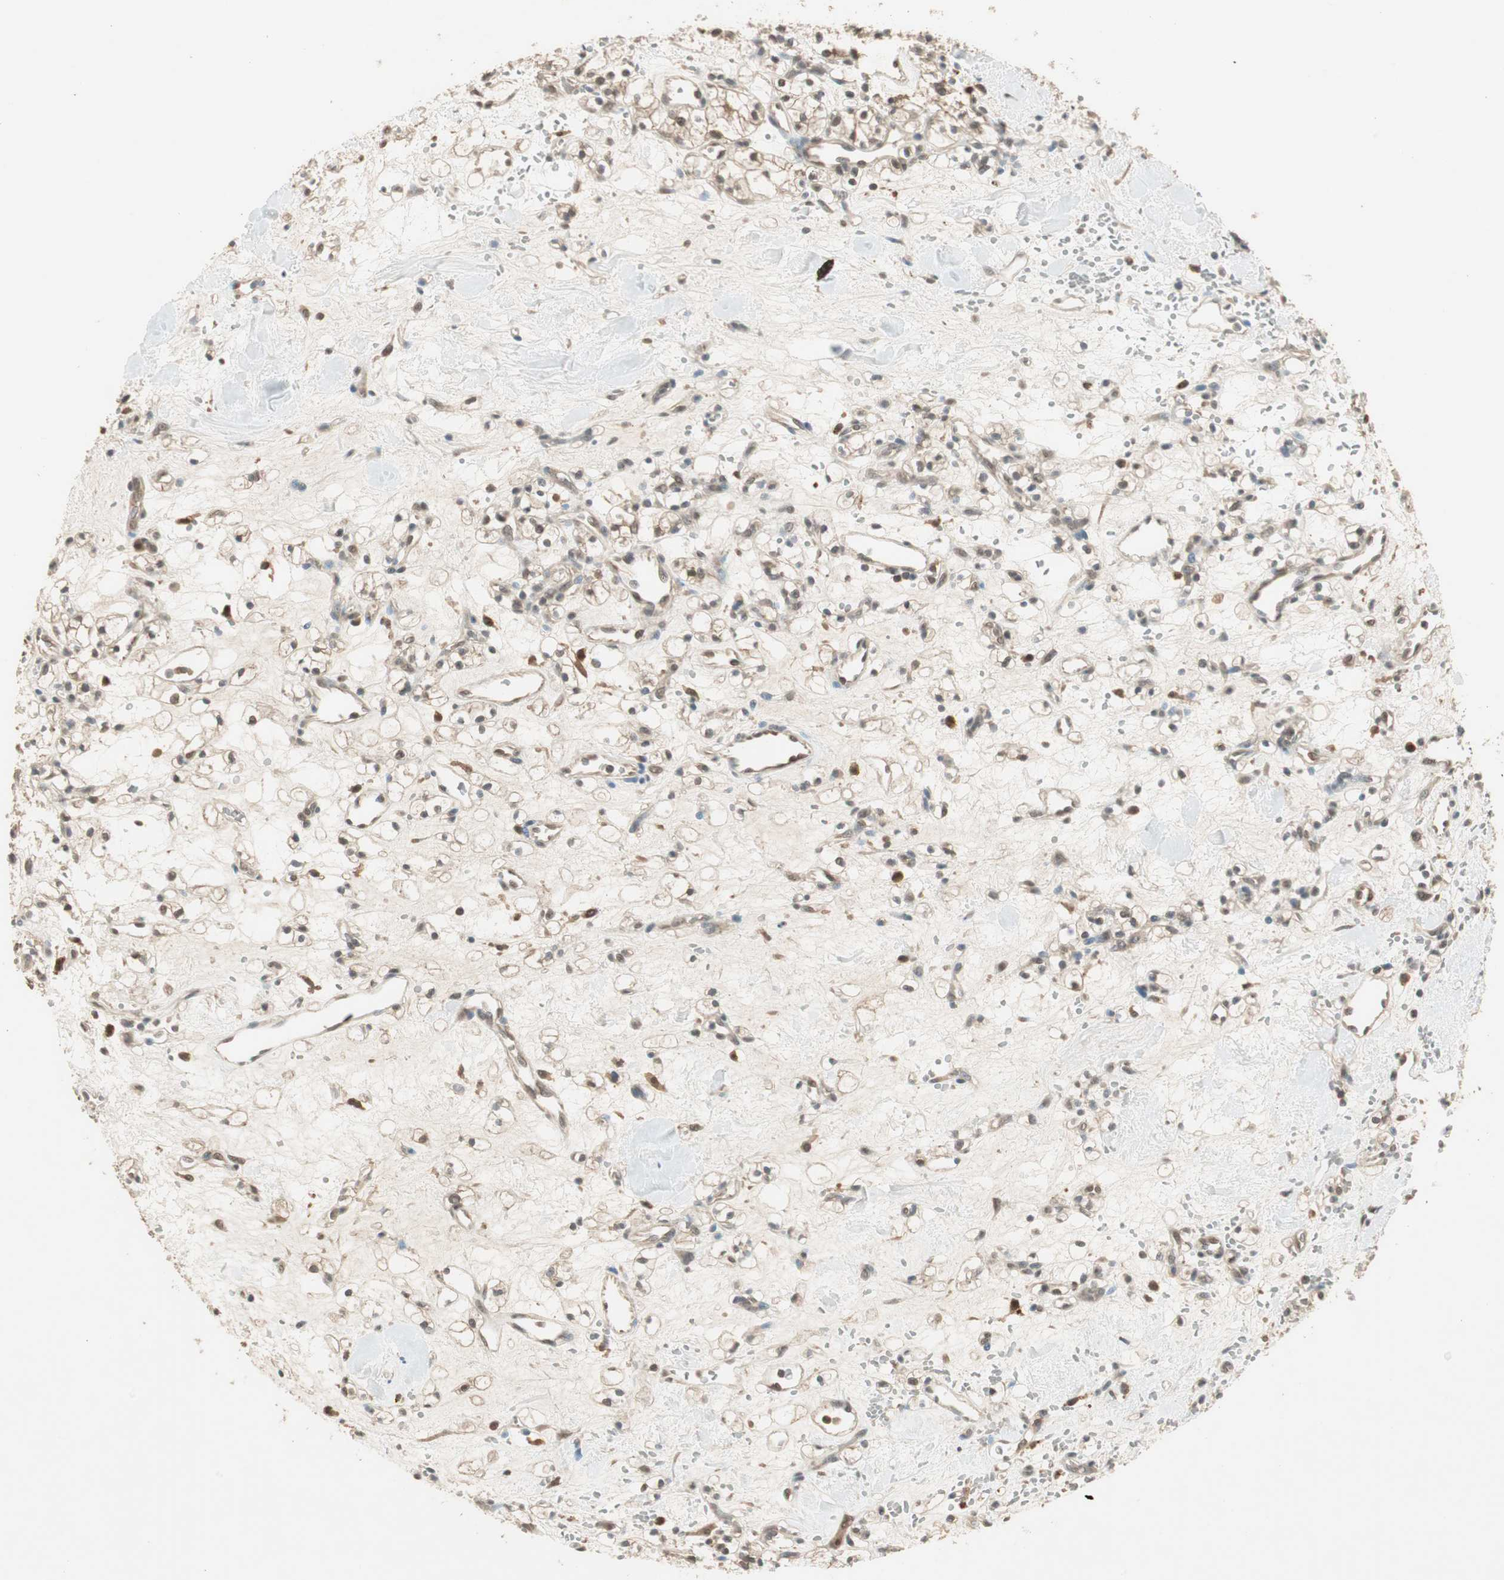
{"staining": {"intensity": "weak", "quantity": "<25%", "location": "cytoplasmic/membranous"}, "tissue": "renal cancer", "cell_type": "Tumor cells", "image_type": "cancer", "snomed": [{"axis": "morphology", "description": "Adenocarcinoma, NOS"}, {"axis": "topography", "description": "Kidney"}], "caption": "The photomicrograph exhibits no significant positivity in tumor cells of renal cancer.", "gene": "USP5", "patient": {"sex": "female", "age": 60}}